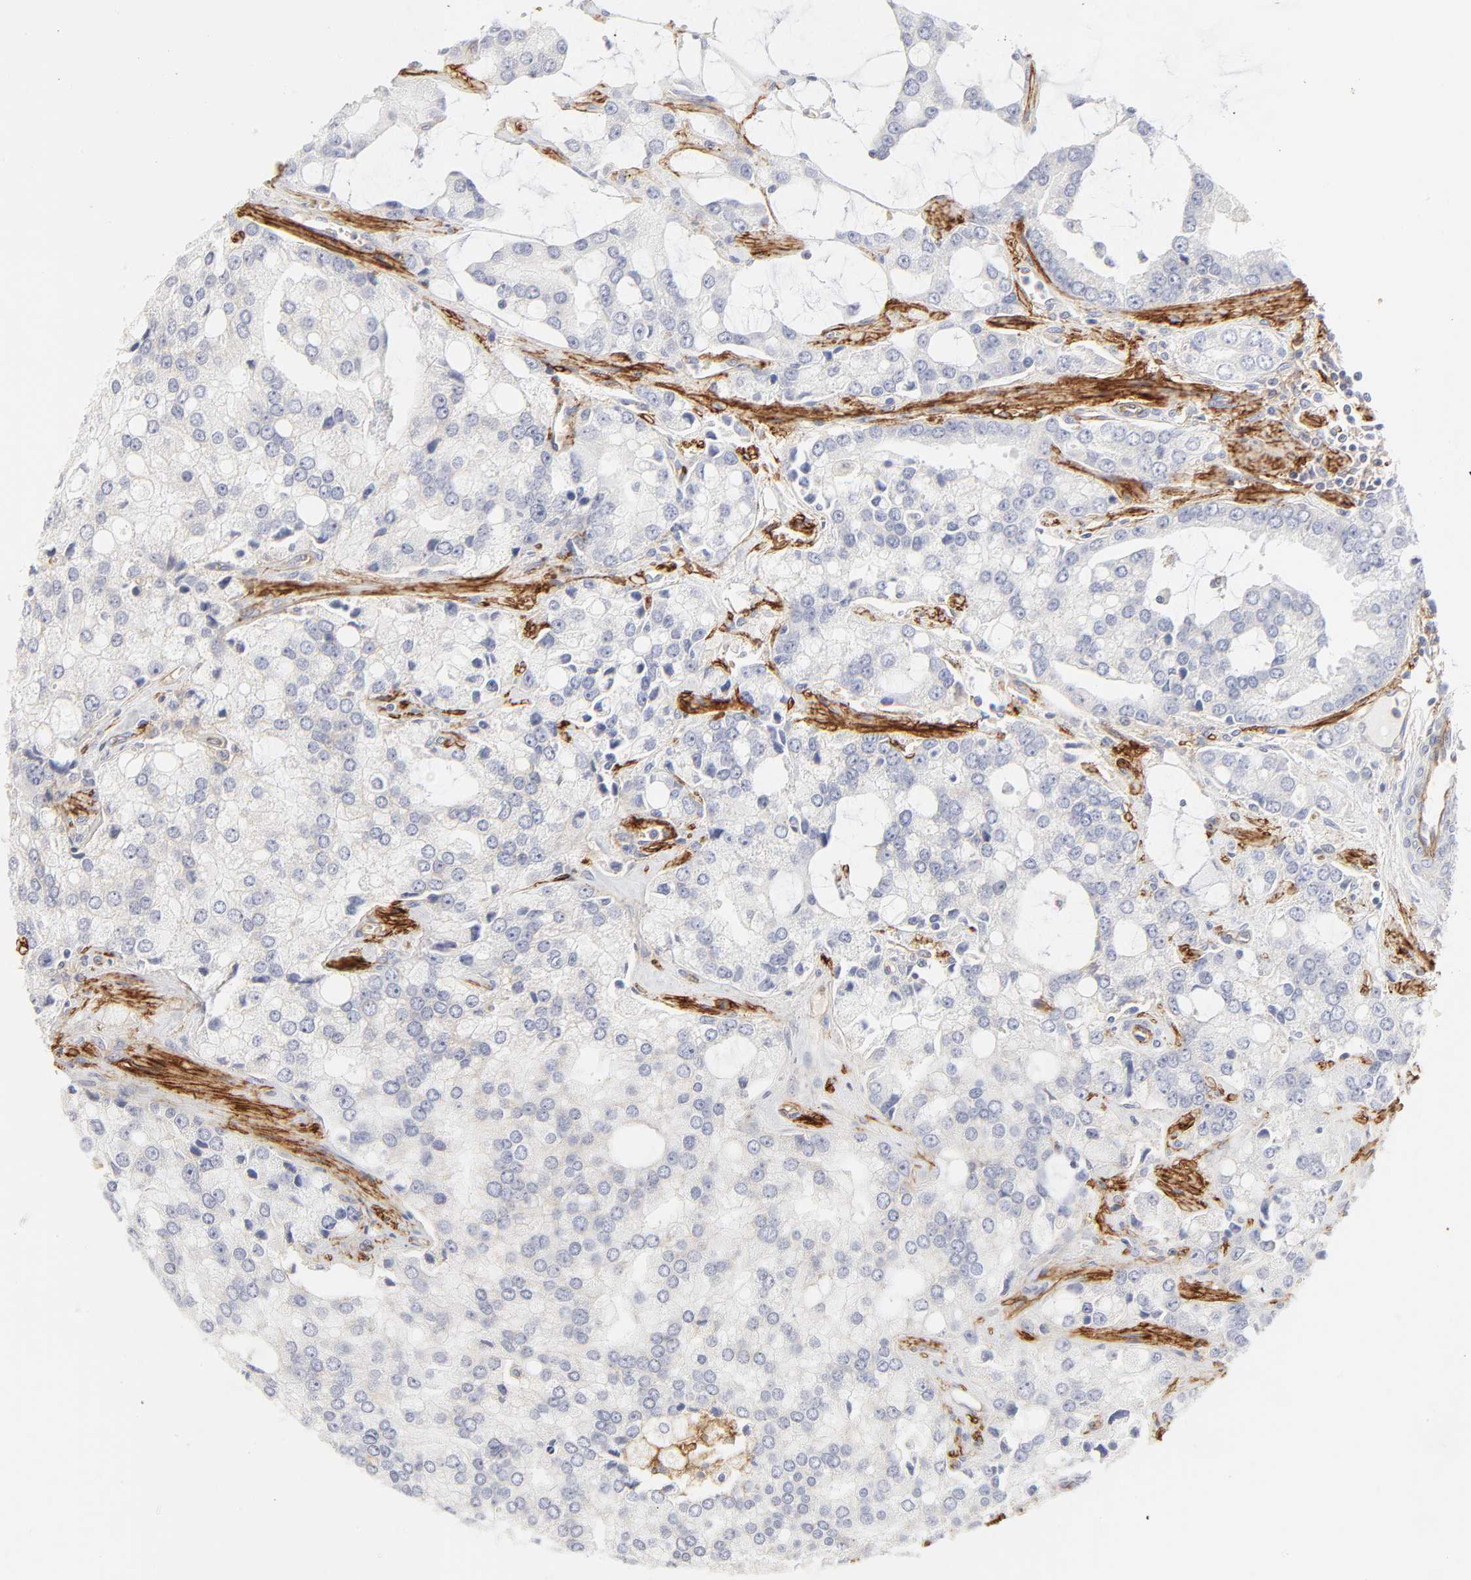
{"staining": {"intensity": "negative", "quantity": "none", "location": "none"}, "tissue": "prostate cancer", "cell_type": "Tumor cells", "image_type": "cancer", "snomed": [{"axis": "morphology", "description": "Adenocarcinoma, High grade"}, {"axis": "topography", "description": "Prostate"}], "caption": "Adenocarcinoma (high-grade) (prostate) was stained to show a protein in brown. There is no significant positivity in tumor cells.", "gene": "ITGA5", "patient": {"sex": "male", "age": 67}}